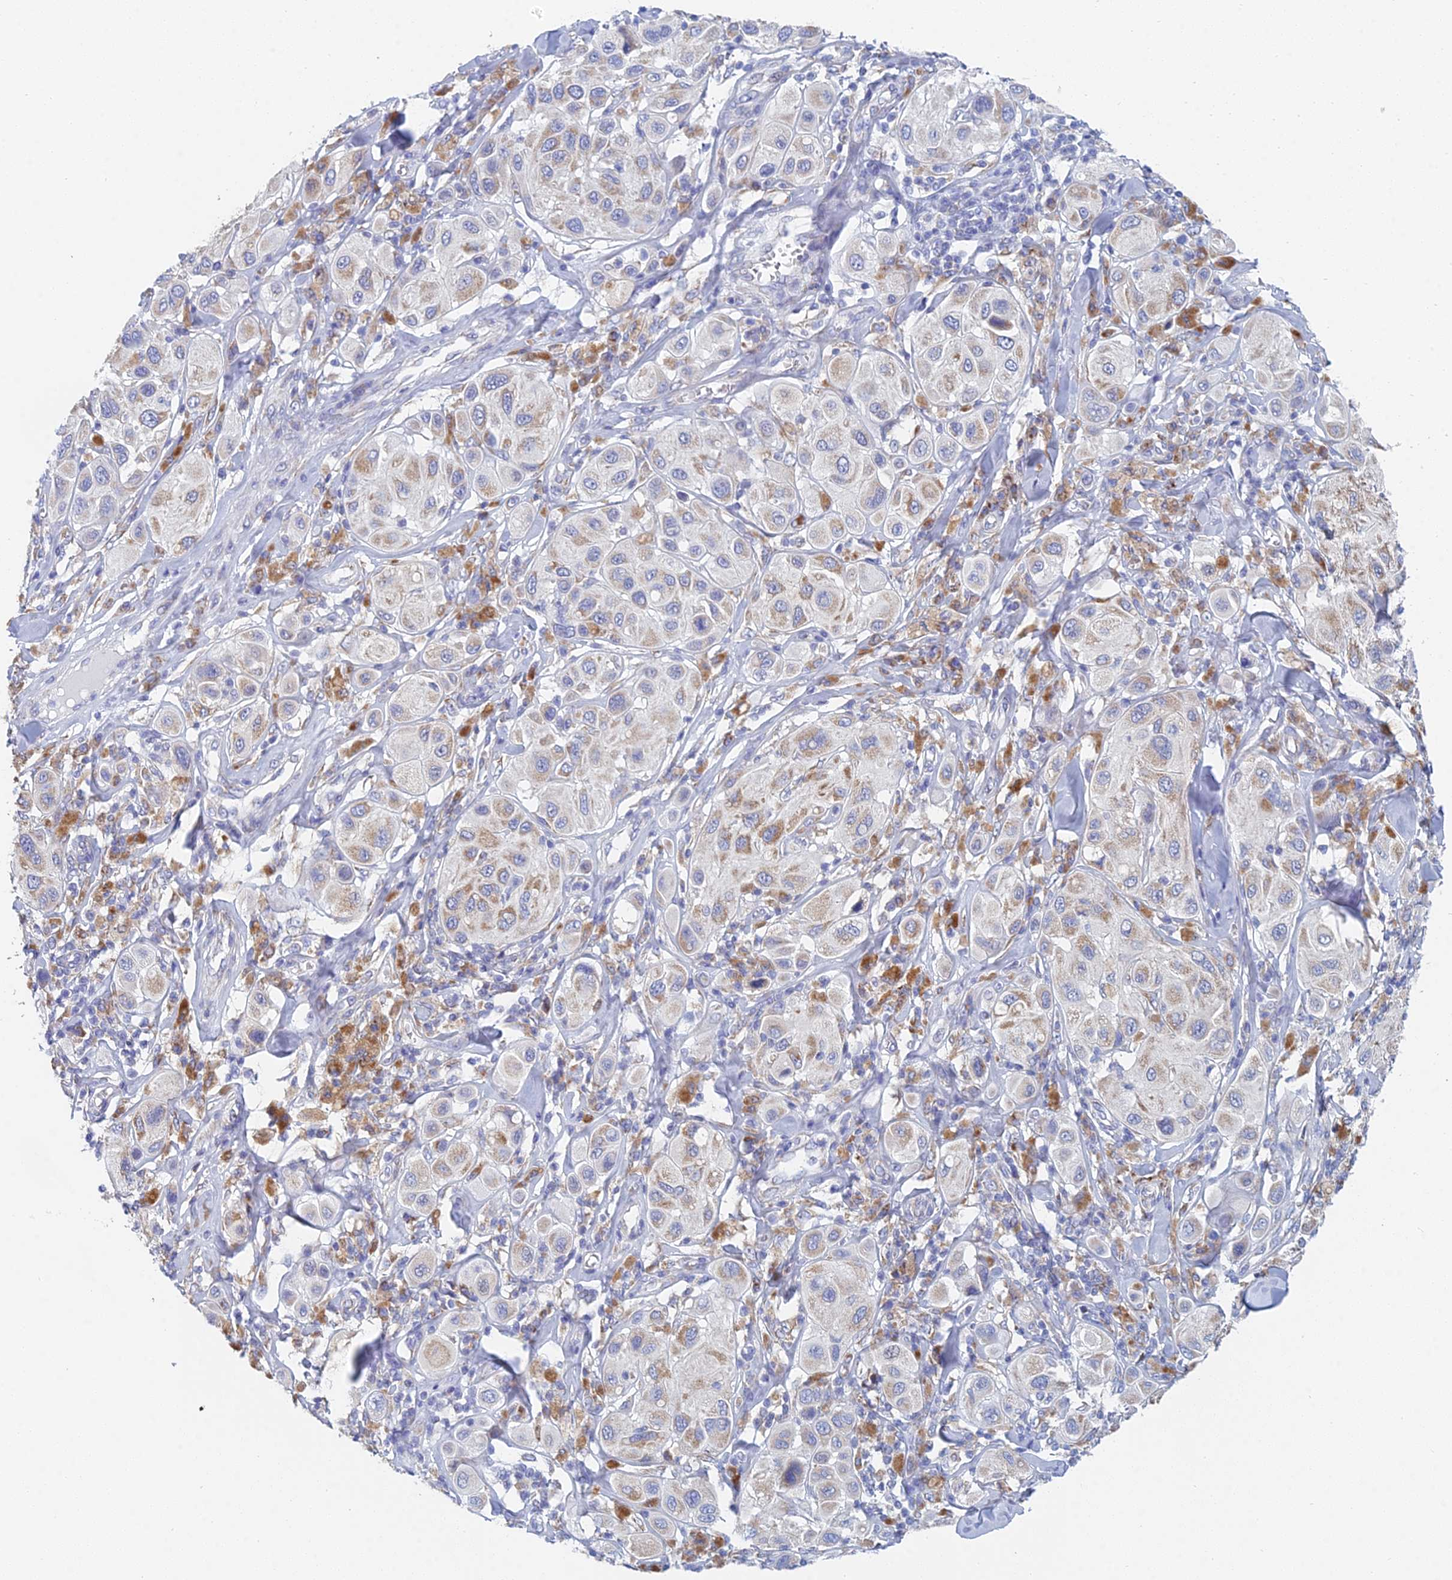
{"staining": {"intensity": "weak", "quantity": "25%-75%", "location": "cytoplasmic/membranous"}, "tissue": "melanoma", "cell_type": "Tumor cells", "image_type": "cancer", "snomed": [{"axis": "morphology", "description": "Malignant melanoma, Metastatic site"}, {"axis": "topography", "description": "Skin"}], "caption": "Human melanoma stained for a protein (brown) exhibits weak cytoplasmic/membranous positive expression in about 25%-75% of tumor cells.", "gene": "CRACR2B", "patient": {"sex": "male", "age": 41}}